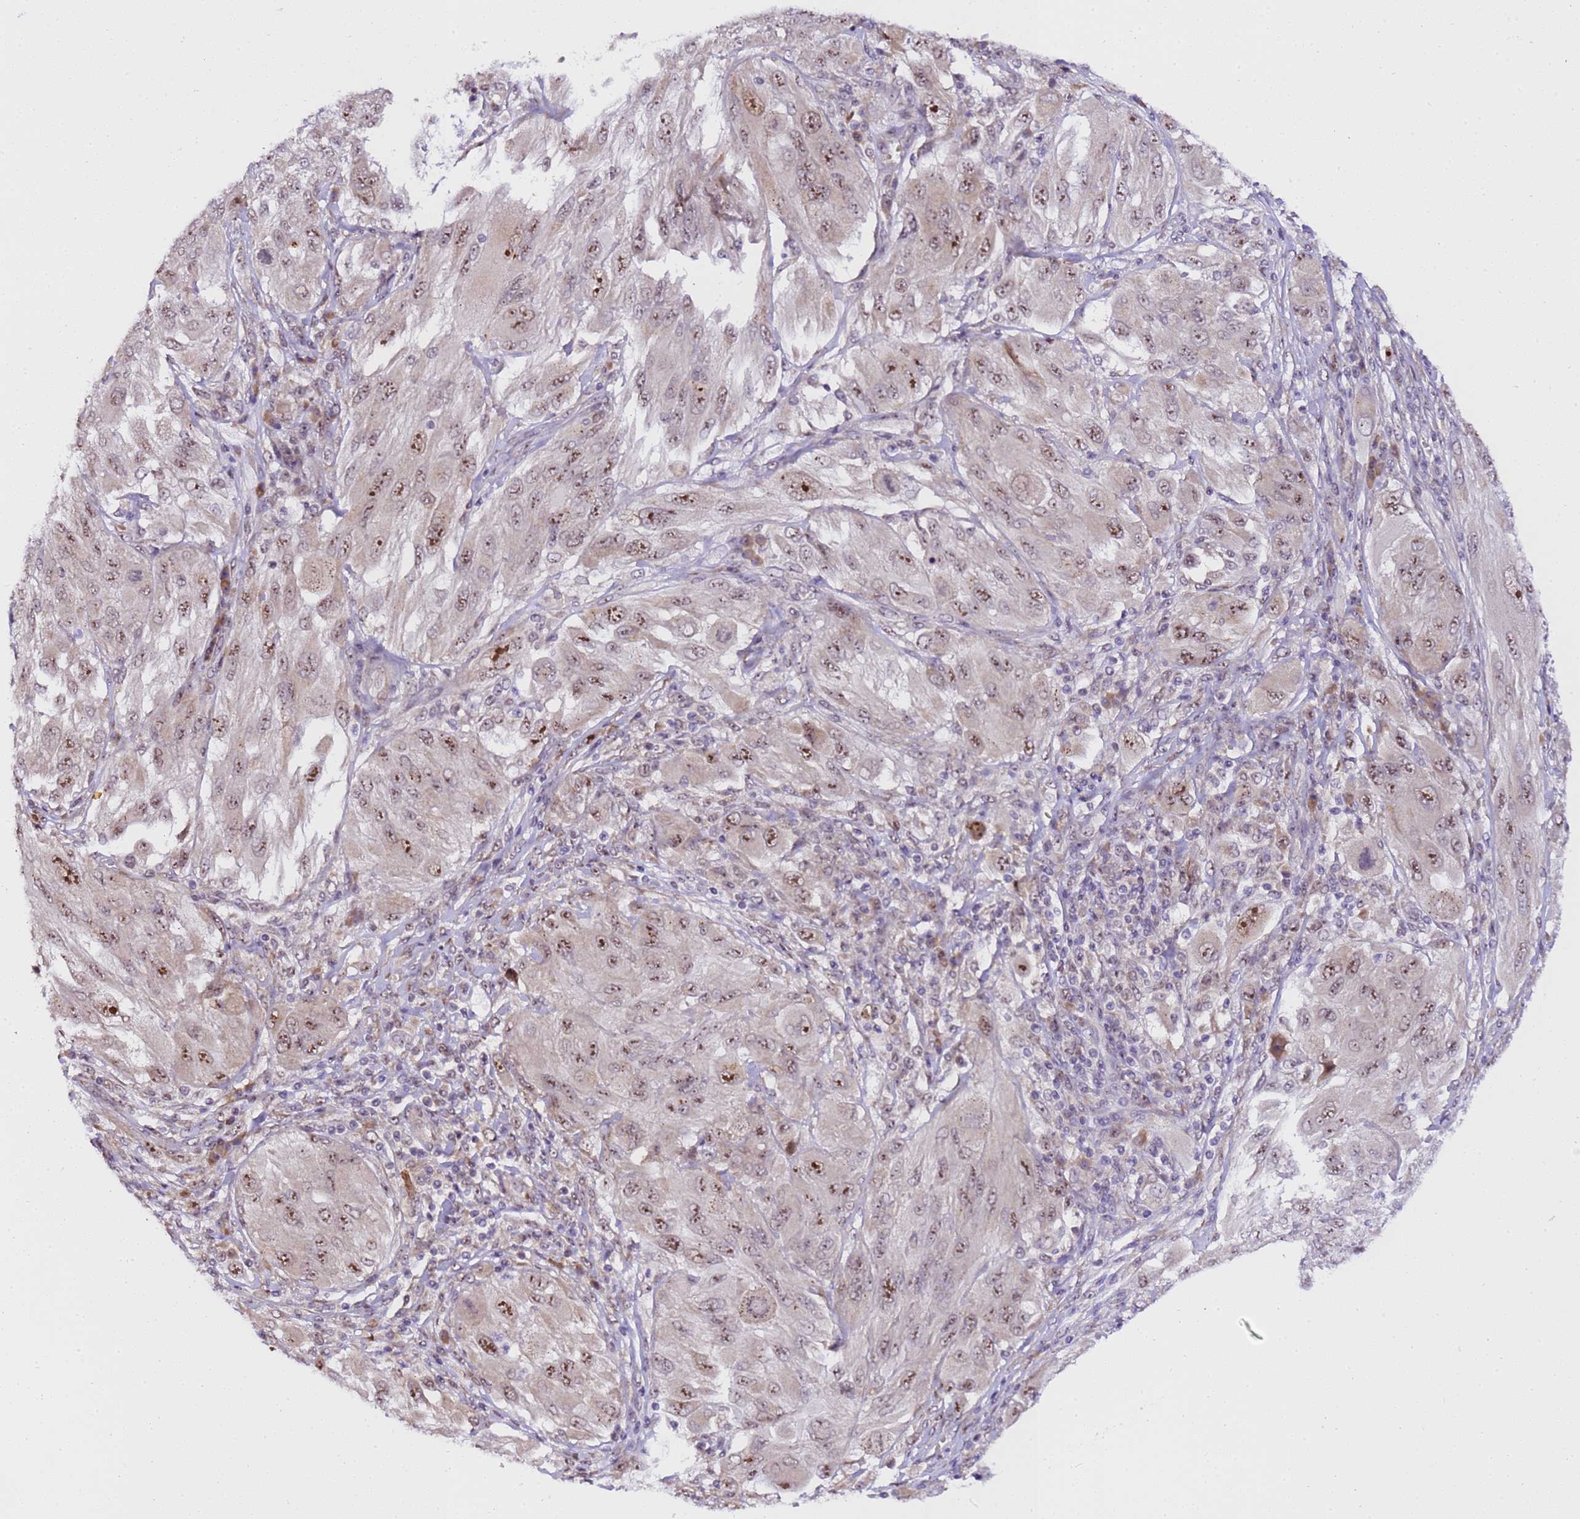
{"staining": {"intensity": "moderate", "quantity": ">75%", "location": "nuclear"}, "tissue": "melanoma", "cell_type": "Tumor cells", "image_type": "cancer", "snomed": [{"axis": "morphology", "description": "Malignant melanoma, NOS"}, {"axis": "topography", "description": "Skin"}], "caption": "DAB immunohistochemical staining of human melanoma demonstrates moderate nuclear protein staining in approximately >75% of tumor cells.", "gene": "SLX4IP", "patient": {"sex": "female", "age": 91}}